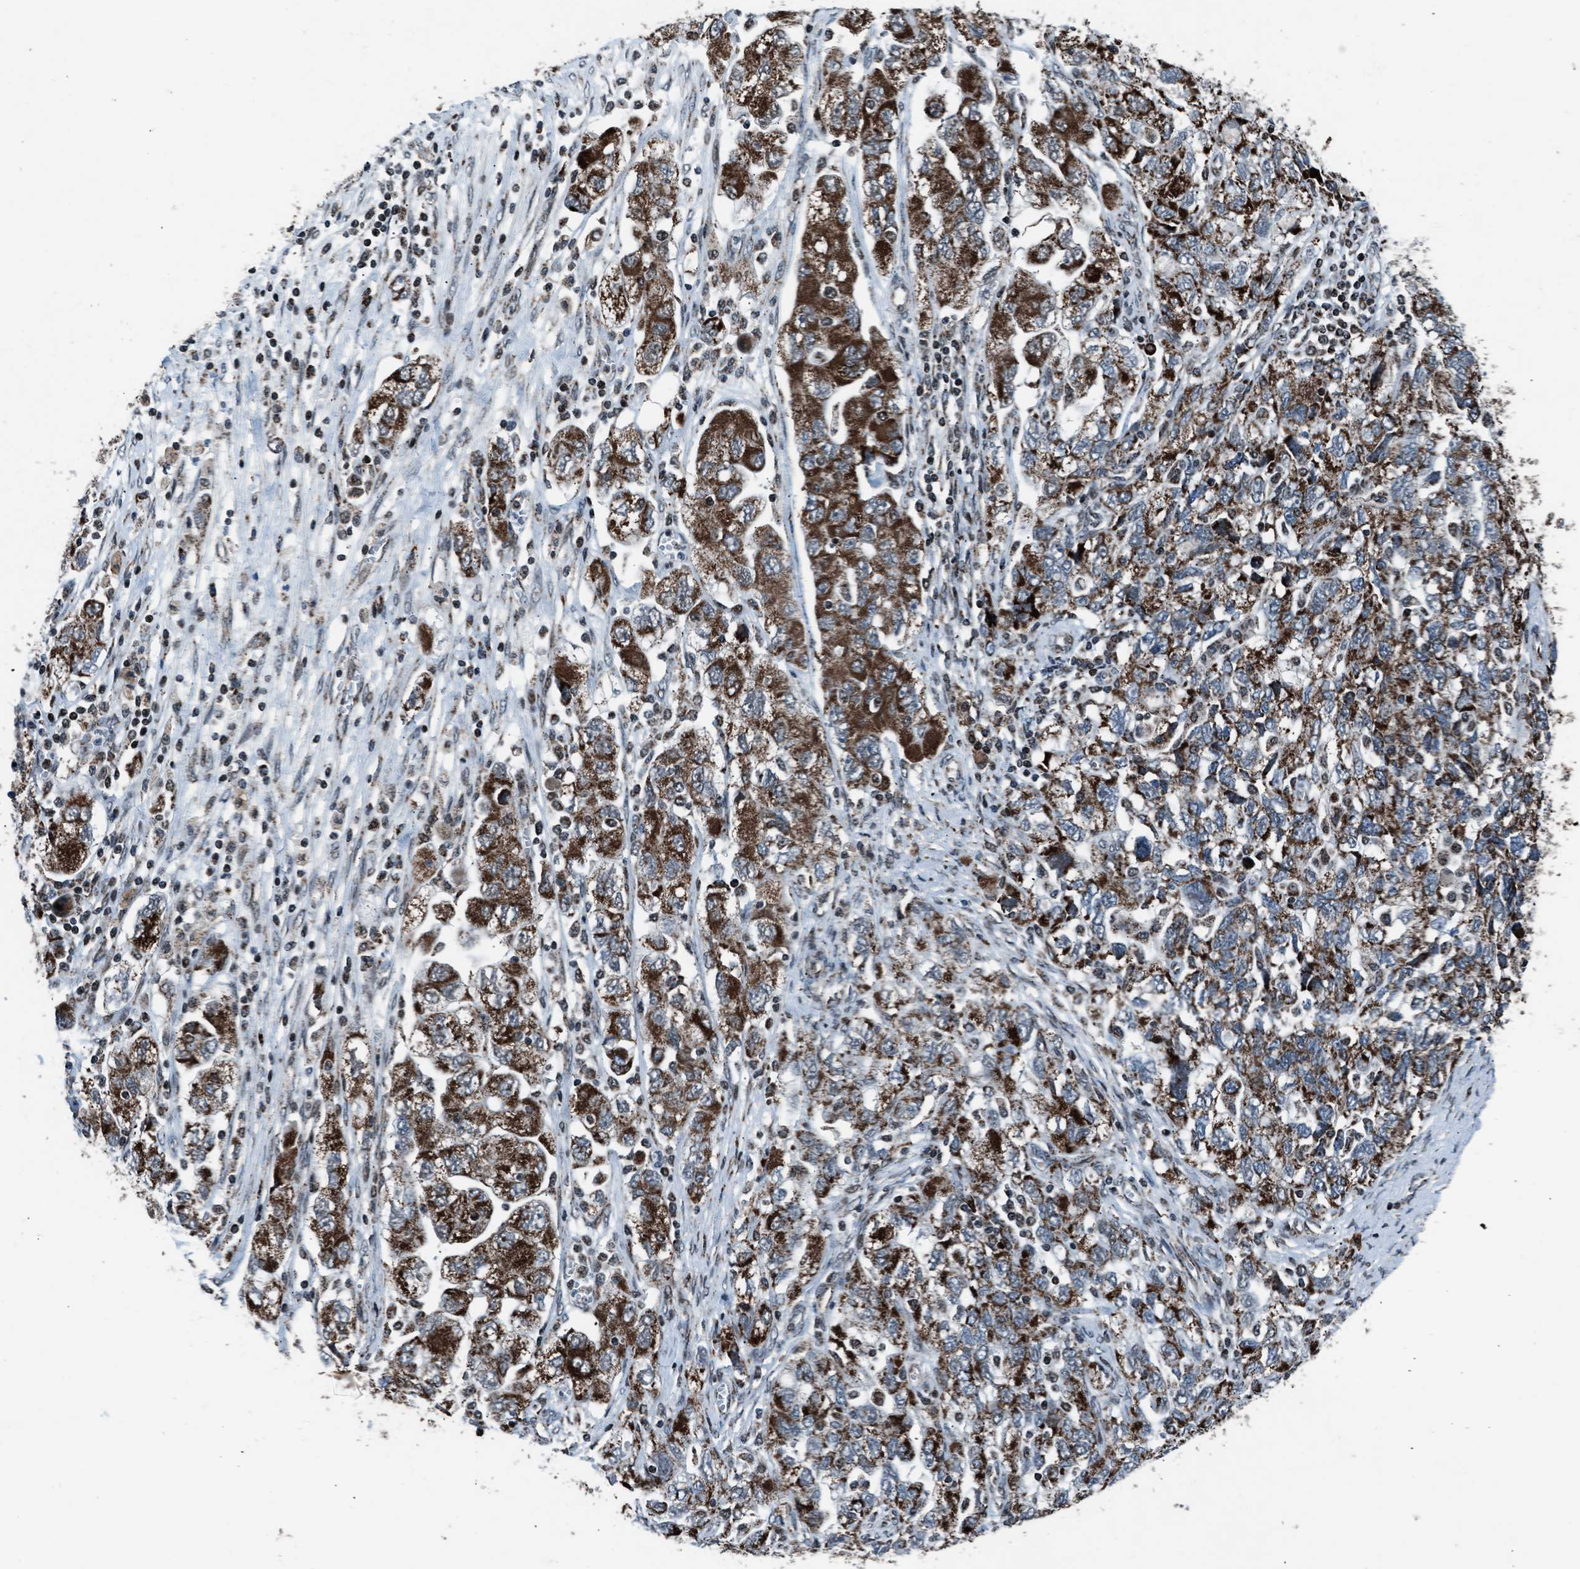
{"staining": {"intensity": "moderate", "quantity": ">75%", "location": "cytoplasmic/membranous"}, "tissue": "ovarian cancer", "cell_type": "Tumor cells", "image_type": "cancer", "snomed": [{"axis": "morphology", "description": "Carcinoma, NOS"}, {"axis": "morphology", "description": "Cystadenocarcinoma, serous, NOS"}, {"axis": "topography", "description": "Ovary"}], "caption": "Ovarian serous cystadenocarcinoma was stained to show a protein in brown. There is medium levels of moderate cytoplasmic/membranous positivity in approximately >75% of tumor cells. The staining was performed using DAB (3,3'-diaminobenzidine) to visualize the protein expression in brown, while the nuclei were stained in blue with hematoxylin (Magnification: 20x).", "gene": "MORC3", "patient": {"sex": "female", "age": 69}}